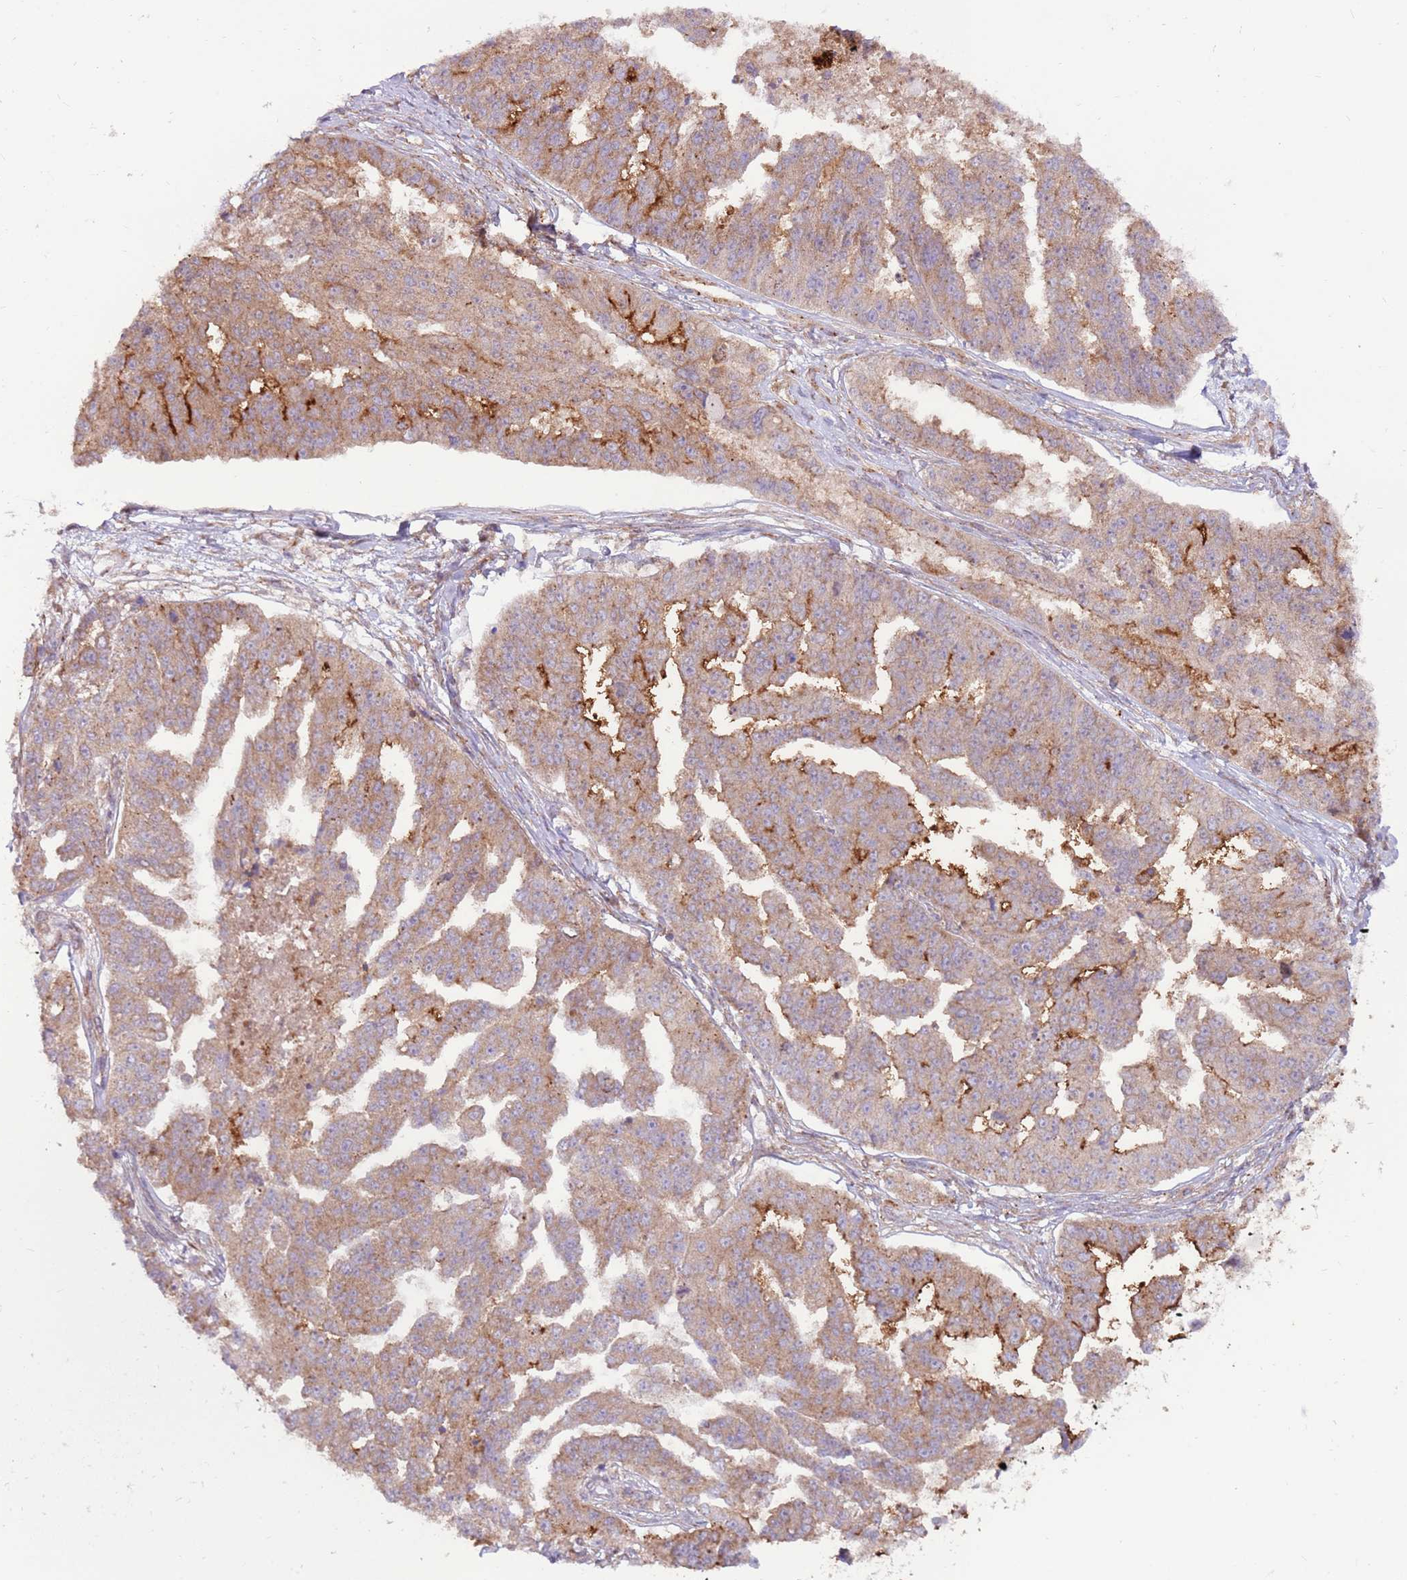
{"staining": {"intensity": "moderate", "quantity": ">75%", "location": "cytoplasmic/membranous"}, "tissue": "ovarian cancer", "cell_type": "Tumor cells", "image_type": "cancer", "snomed": [{"axis": "morphology", "description": "Cystadenocarcinoma, serous, NOS"}, {"axis": "topography", "description": "Ovary"}], "caption": "Immunohistochemical staining of ovarian serous cystadenocarcinoma exhibits medium levels of moderate cytoplasmic/membranous staining in approximately >75% of tumor cells.", "gene": "DDX19B", "patient": {"sex": "female", "age": 58}}